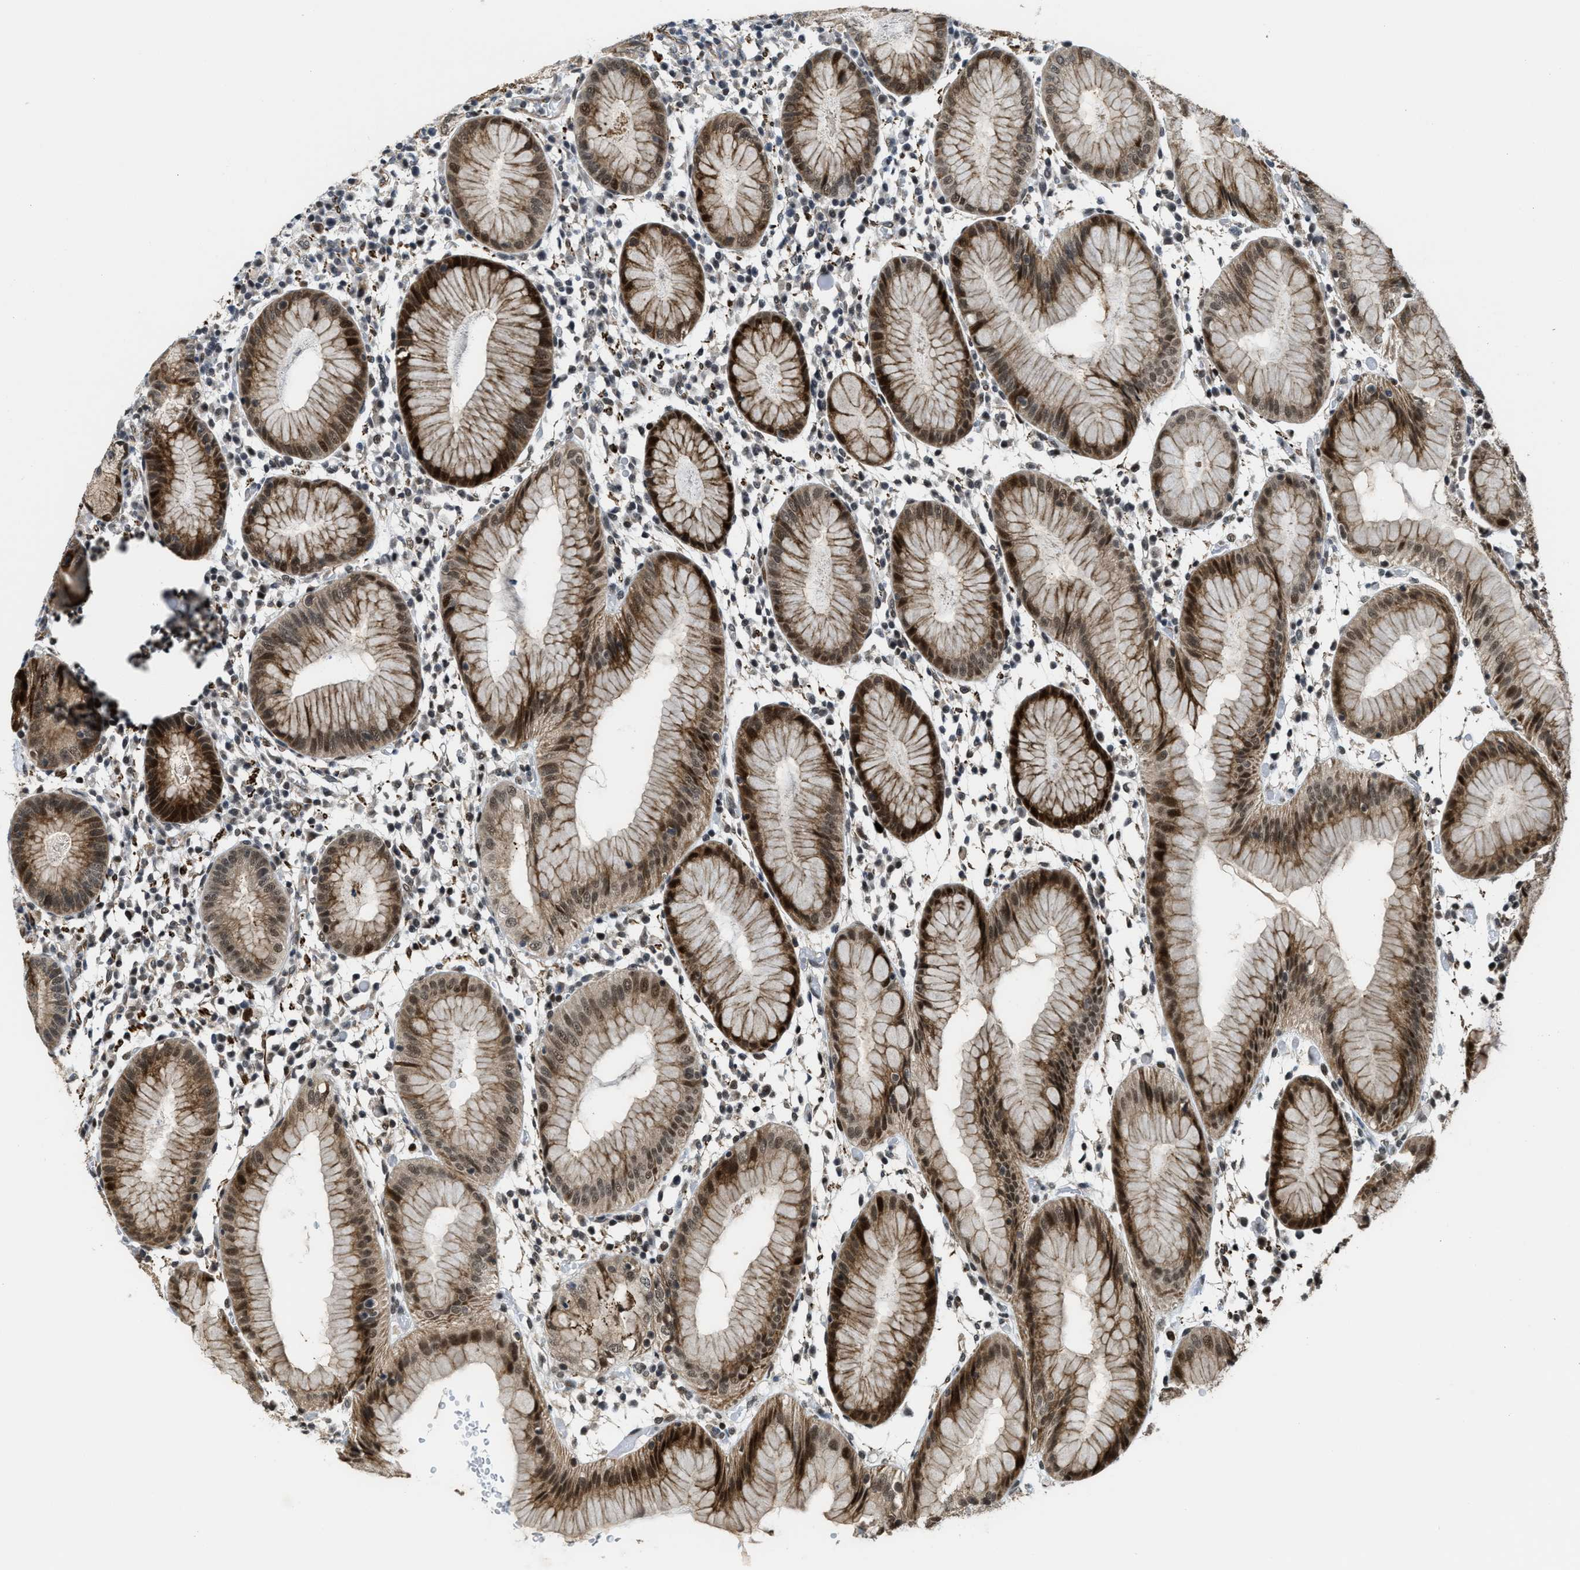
{"staining": {"intensity": "strong", "quantity": ">75%", "location": "cytoplasmic/membranous,nuclear"}, "tissue": "stomach", "cell_type": "Glandular cells", "image_type": "normal", "snomed": [{"axis": "morphology", "description": "Normal tissue, NOS"}, {"axis": "topography", "description": "Stomach"}, {"axis": "topography", "description": "Stomach, lower"}], "caption": "Immunohistochemical staining of unremarkable human stomach demonstrates strong cytoplasmic/membranous,nuclear protein expression in approximately >75% of glandular cells. Using DAB (3,3'-diaminobenzidine) (brown) and hematoxylin (blue) stains, captured at high magnification using brightfield microscopy.", "gene": "ZNF250", "patient": {"sex": "female", "age": 75}}